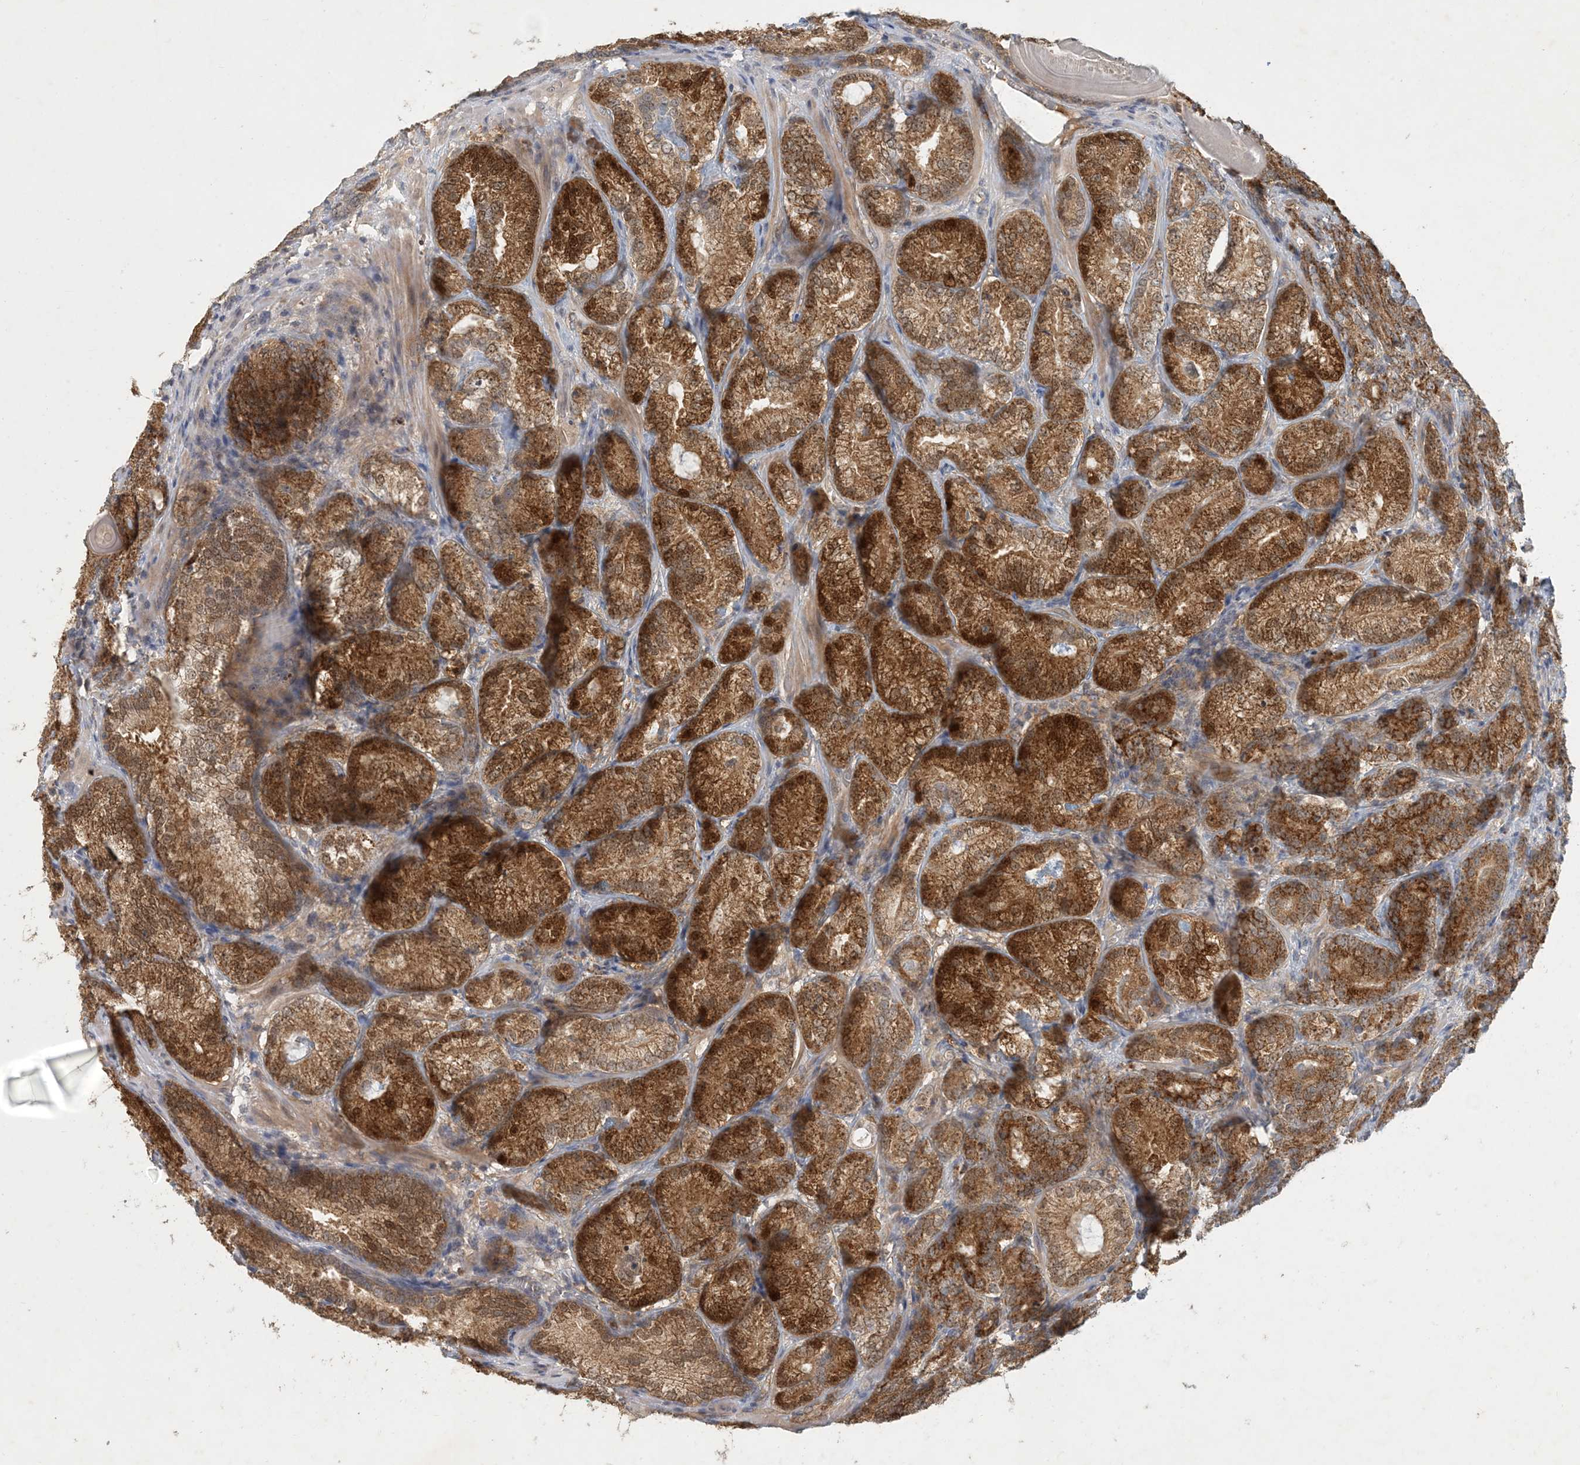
{"staining": {"intensity": "strong", "quantity": ">75%", "location": "cytoplasmic/membranous,nuclear"}, "tissue": "prostate cancer", "cell_type": "Tumor cells", "image_type": "cancer", "snomed": [{"axis": "morphology", "description": "Adenocarcinoma, High grade"}, {"axis": "topography", "description": "Prostate"}], "caption": "Immunohistochemical staining of prostate cancer reveals high levels of strong cytoplasmic/membranous and nuclear protein positivity in approximately >75% of tumor cells. (IHC, brightfield microscopy, high magnification).", "gene": "ZBTB3", "patient": {"sex": "male", "age": 66}}